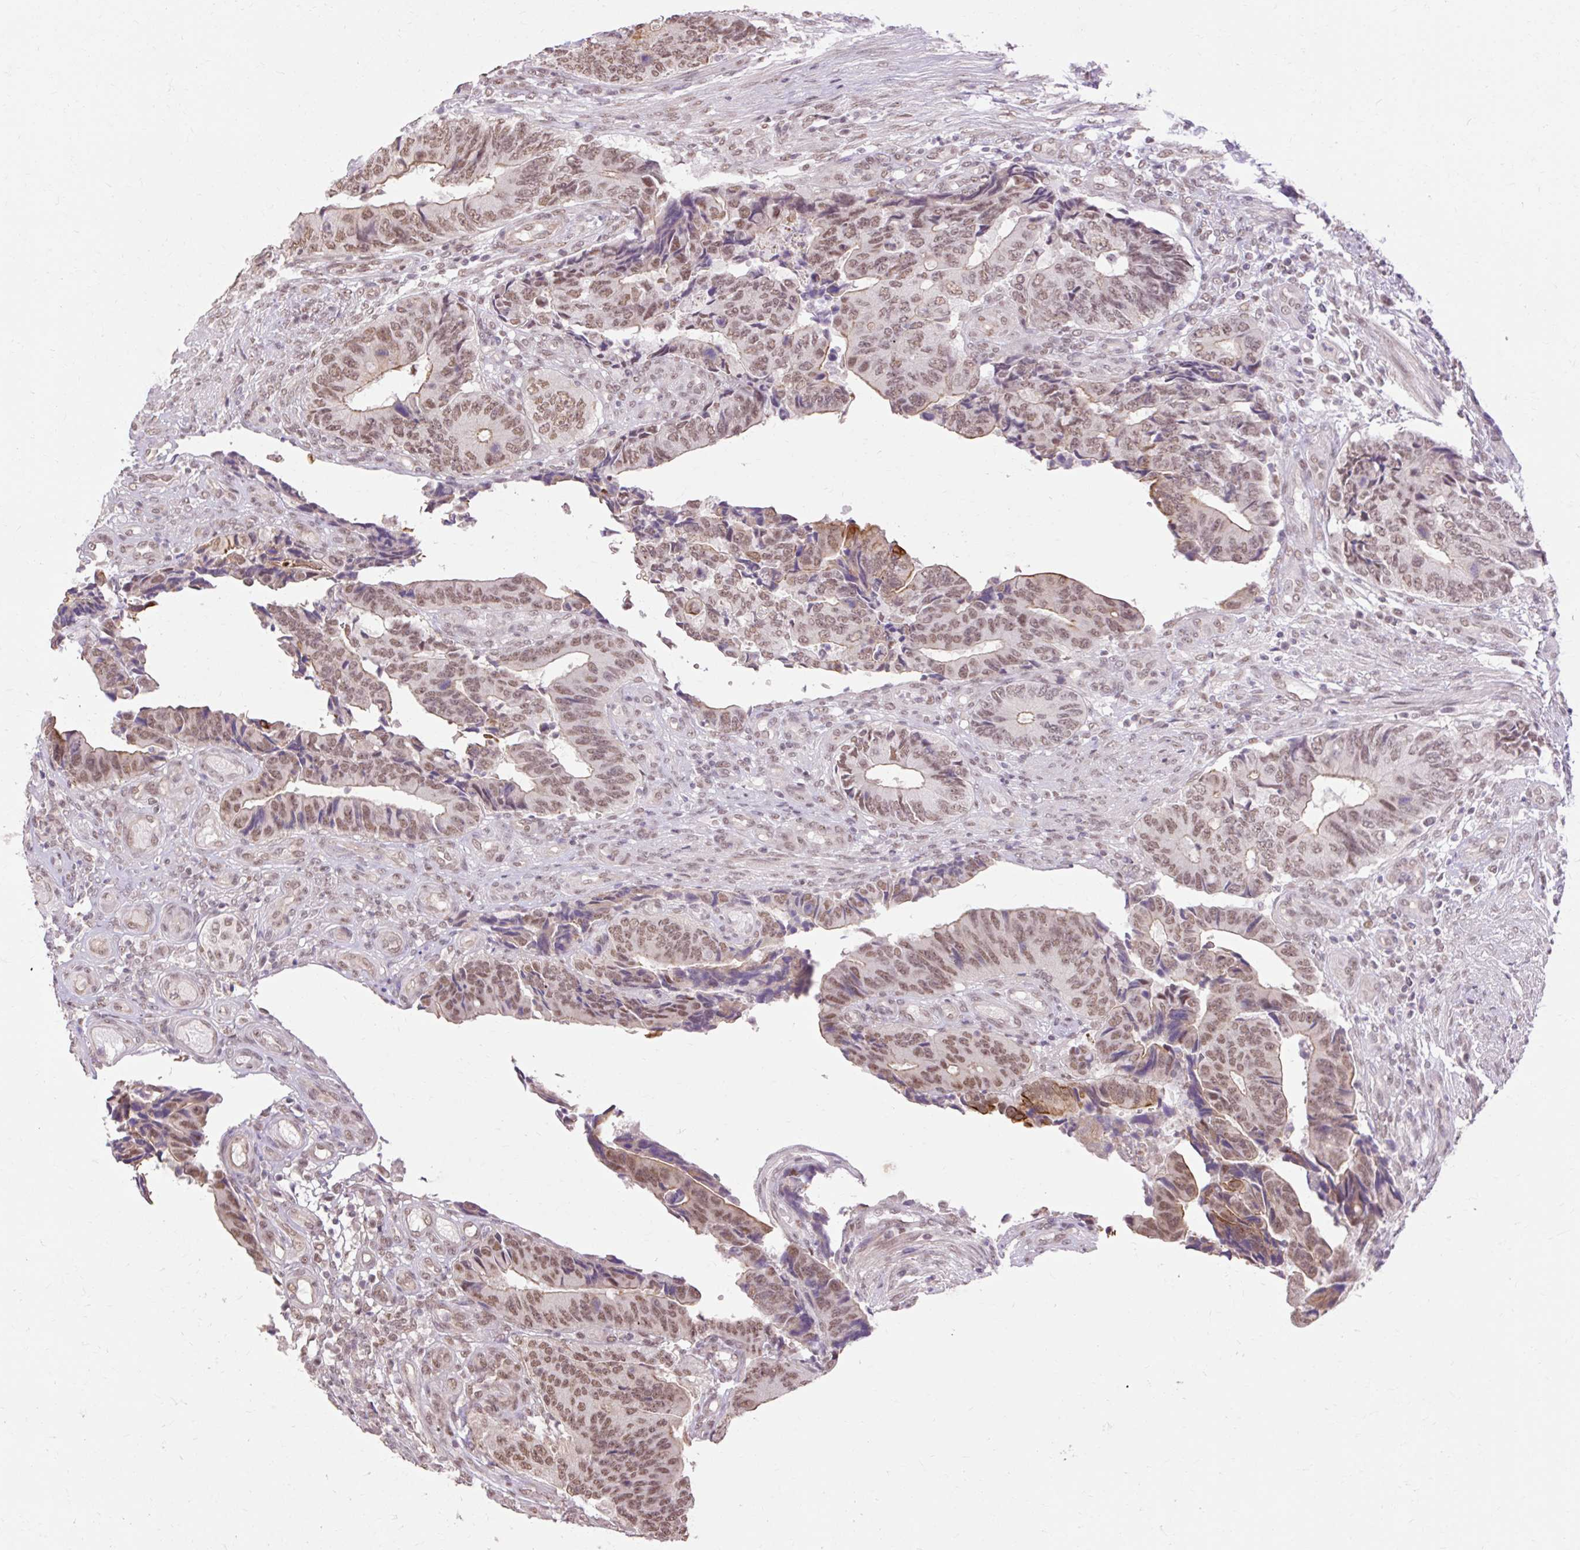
{"staining": {"intensity": "moderate", "quantity": ">75%", "location": "cytoplasmic/membranous,nuclear"}, "tissue": "colorectal cancer", "cell_type": "Tumor cells", "image_type": "cancer", "snomed": [{"axis": "morphology", "description": "Adenocarcinoma, NOS"}, {"axis": "topography", "description": "Colon"}], "caption": "About >75% of tumor cells in human colorectal adenocarcinoma display moderate cytoplasmic/membranous and nuclear protein positivity as visualized by brown immunohistochemical staining.", "gene": "NPIPB12", "patient": {"sex": "male", "age": 87}}